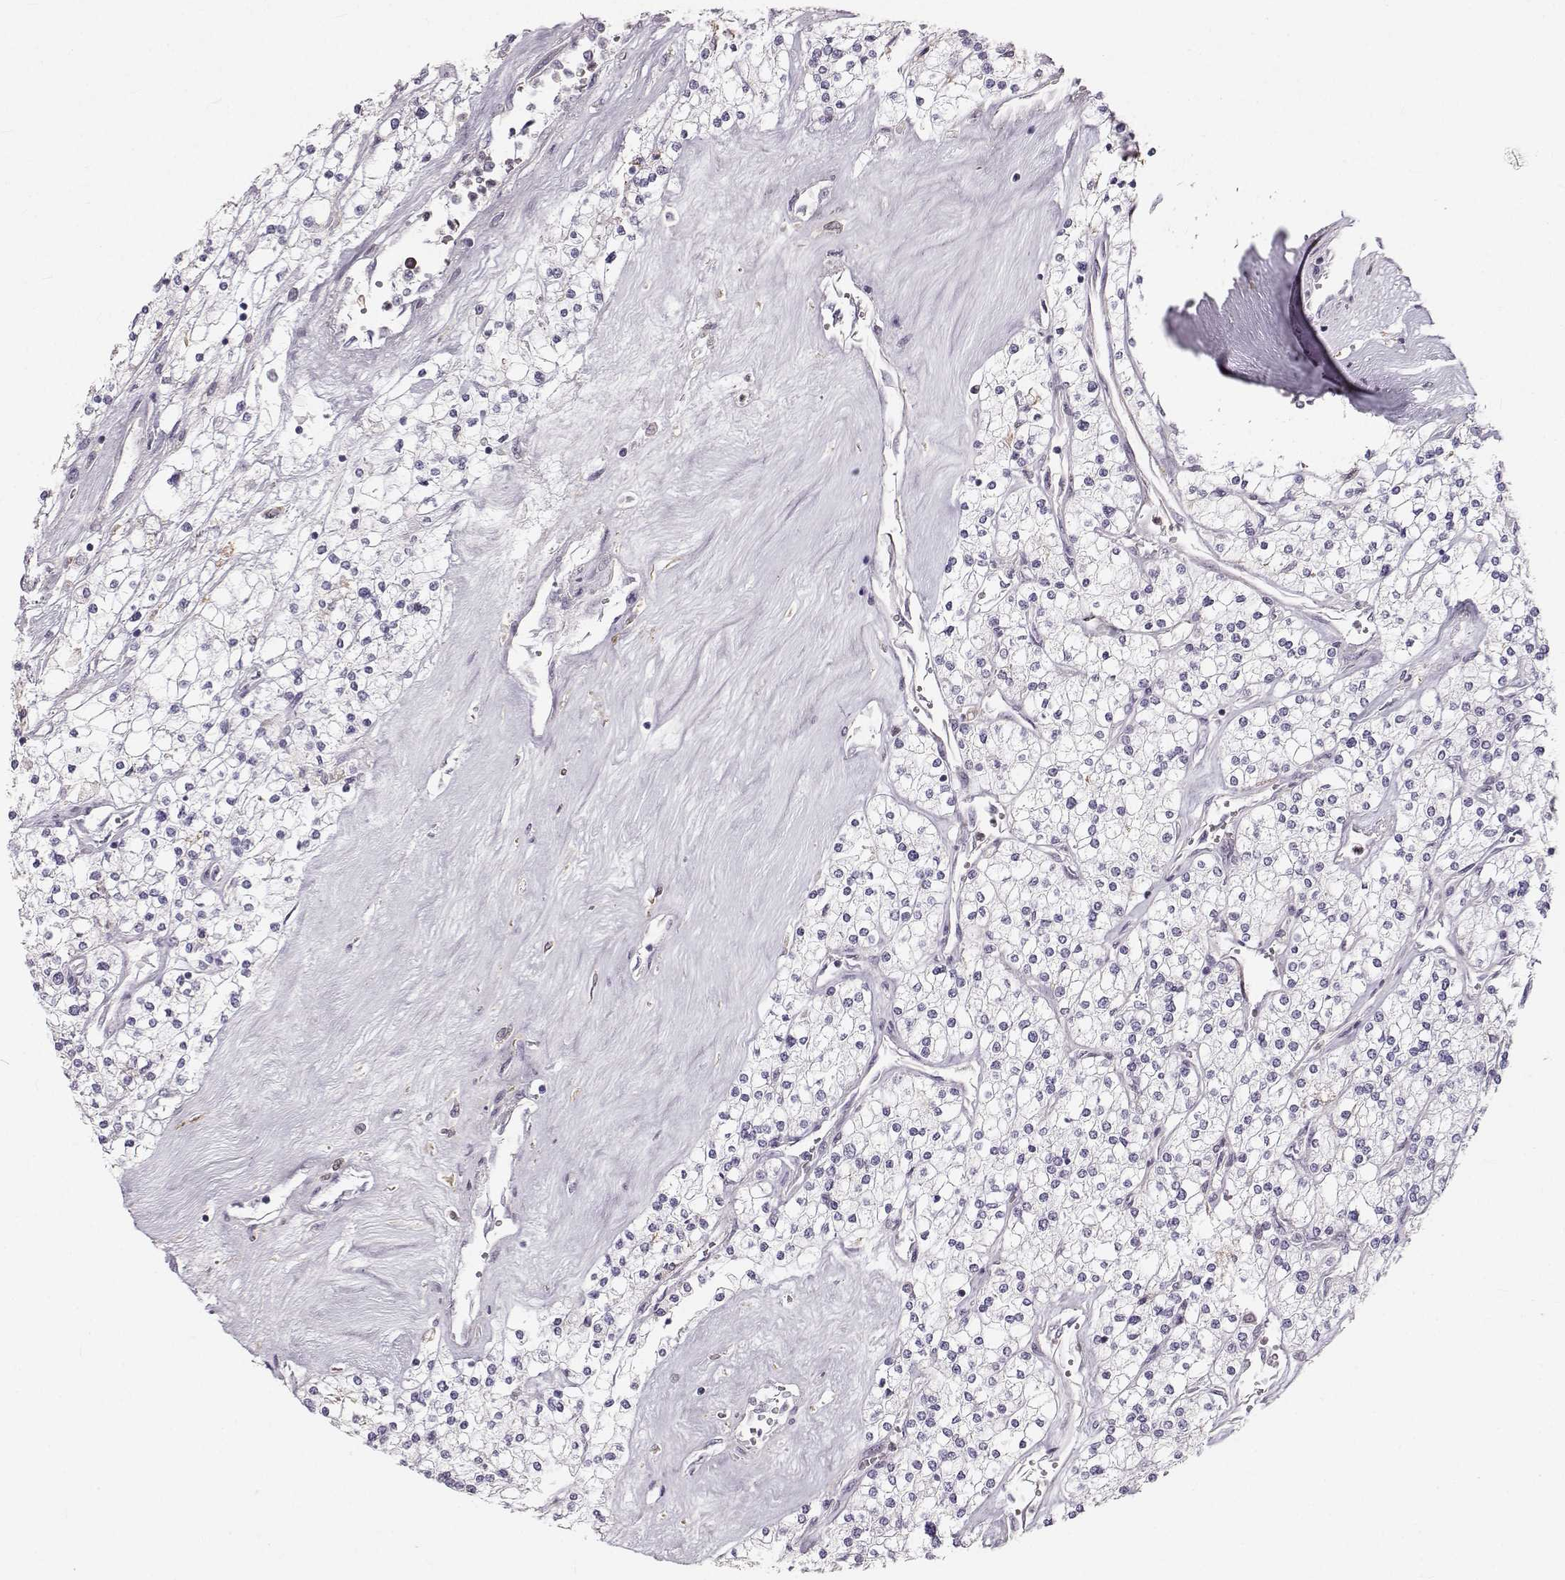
{"staining": {"intensity": "negative", "quantity": "none", "location": "none"}, "tissue": "renal cancer", "cell_type": "Tumor cells", "image_type": "cancer", "snomed": [{"axis": "morphology", "description": "Adenocarcinoma, NOS"}, {"axis": "topography", "description": "Kidney"}], "caption": "Histopathology image shows no protein staining in tumor cells of renal adenocarcinoma tissue. (DAB (3,3'-diaminobenzidine) IHC, high magnification).", "gene": "RUNDC3A", "patient": {"sex": "male", "age": 80}}